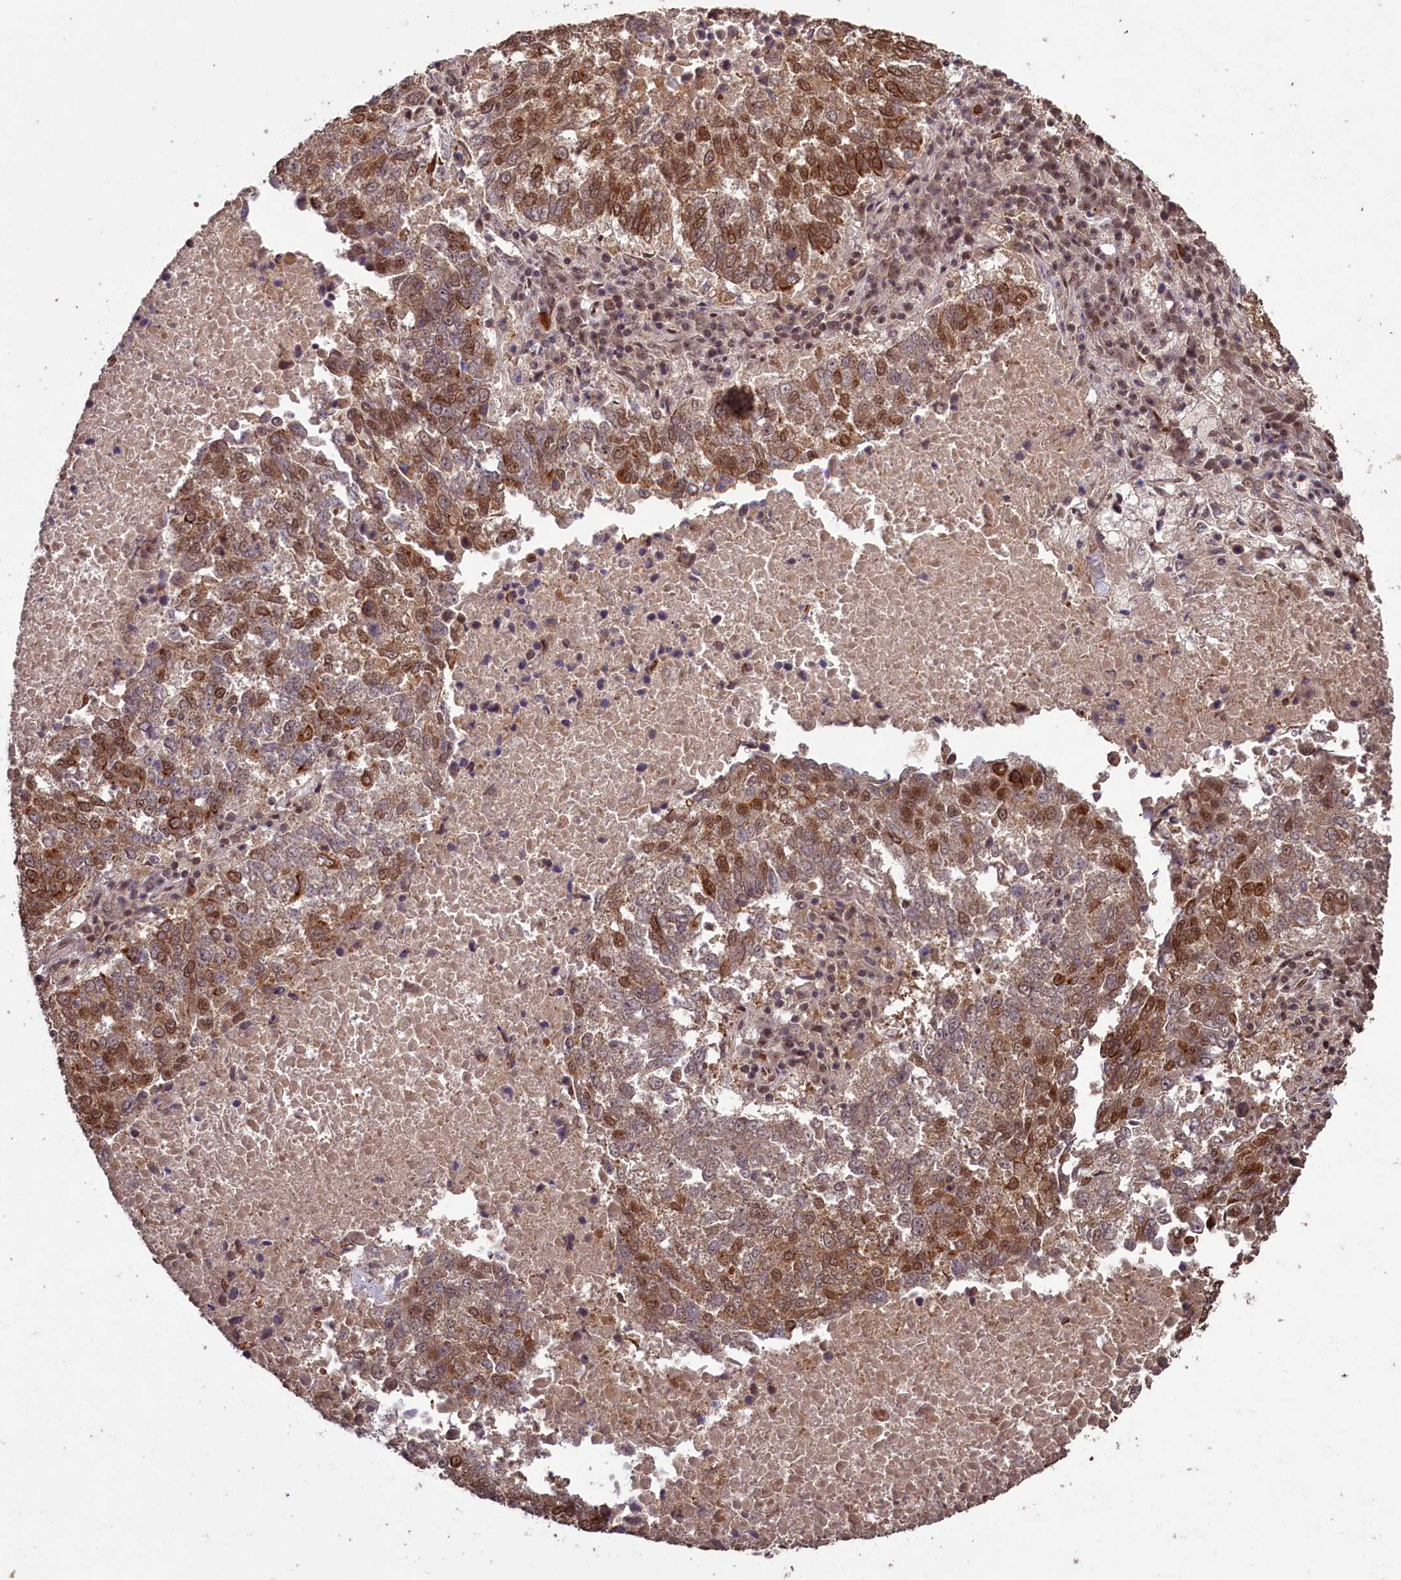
{"staining": {"intensity": "moderate", "quantity": "25%-75%", "location": "cytoplasmic/membranous,nuclear"}, "tissue": "lung cancer", "cell_type": "Tumor cells", "image_type": "cancer", "snomed": [{"axis": "morphology", "description": "Squamous cell carcinoma, NOS"}, {"axis": "topography", "description": "Lung"}], "caption": "IHC of human lung cancer (squamous cell carcinoma) exhibits medium levels of moderate cytoplasmic/membranous and nuclear expression in about 25%-75% of tumor cells.", "gene": "NAE1", "patient": {"sex": "male", "age": 73}}